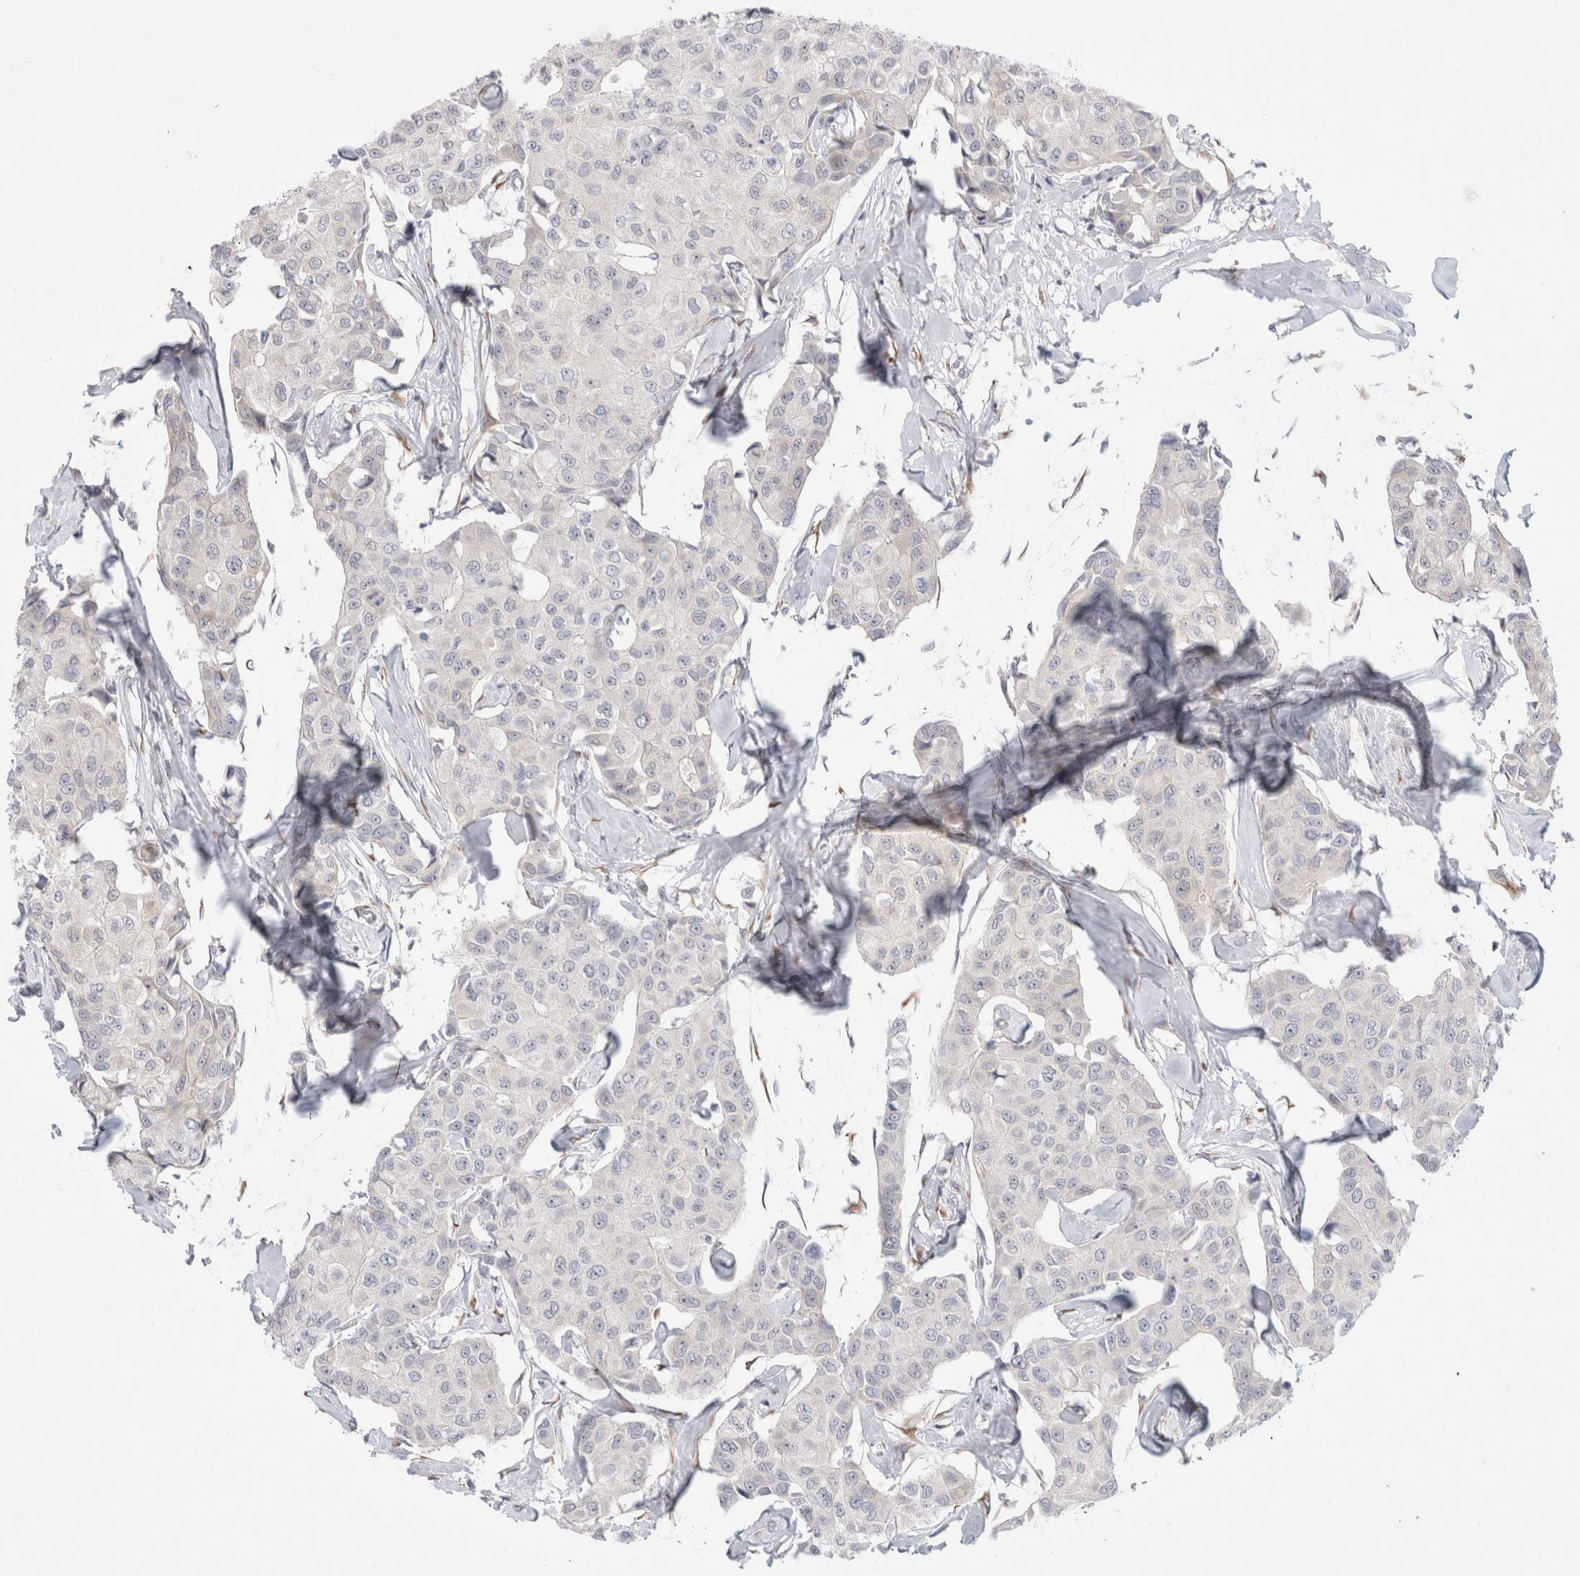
{"staining": {"intensity": "negative", "quantity": "none", "location": "none"}, "tissue": "breast cancer", "cell_type": "Tumor cells", "image_type": "cancer", "snomed": [{"axis": "morphology", "description": "Duct carcinoma"}, {"axis": "topography", "description": "Breast"}], "caption": "Immunohistochemistry photomicrograph of breast cancer stained for a protein (brown), which demonstrates no staining in tumor cells.", "gene": "TRMT1L", "patient": {"sex": "female", "age": 80}}